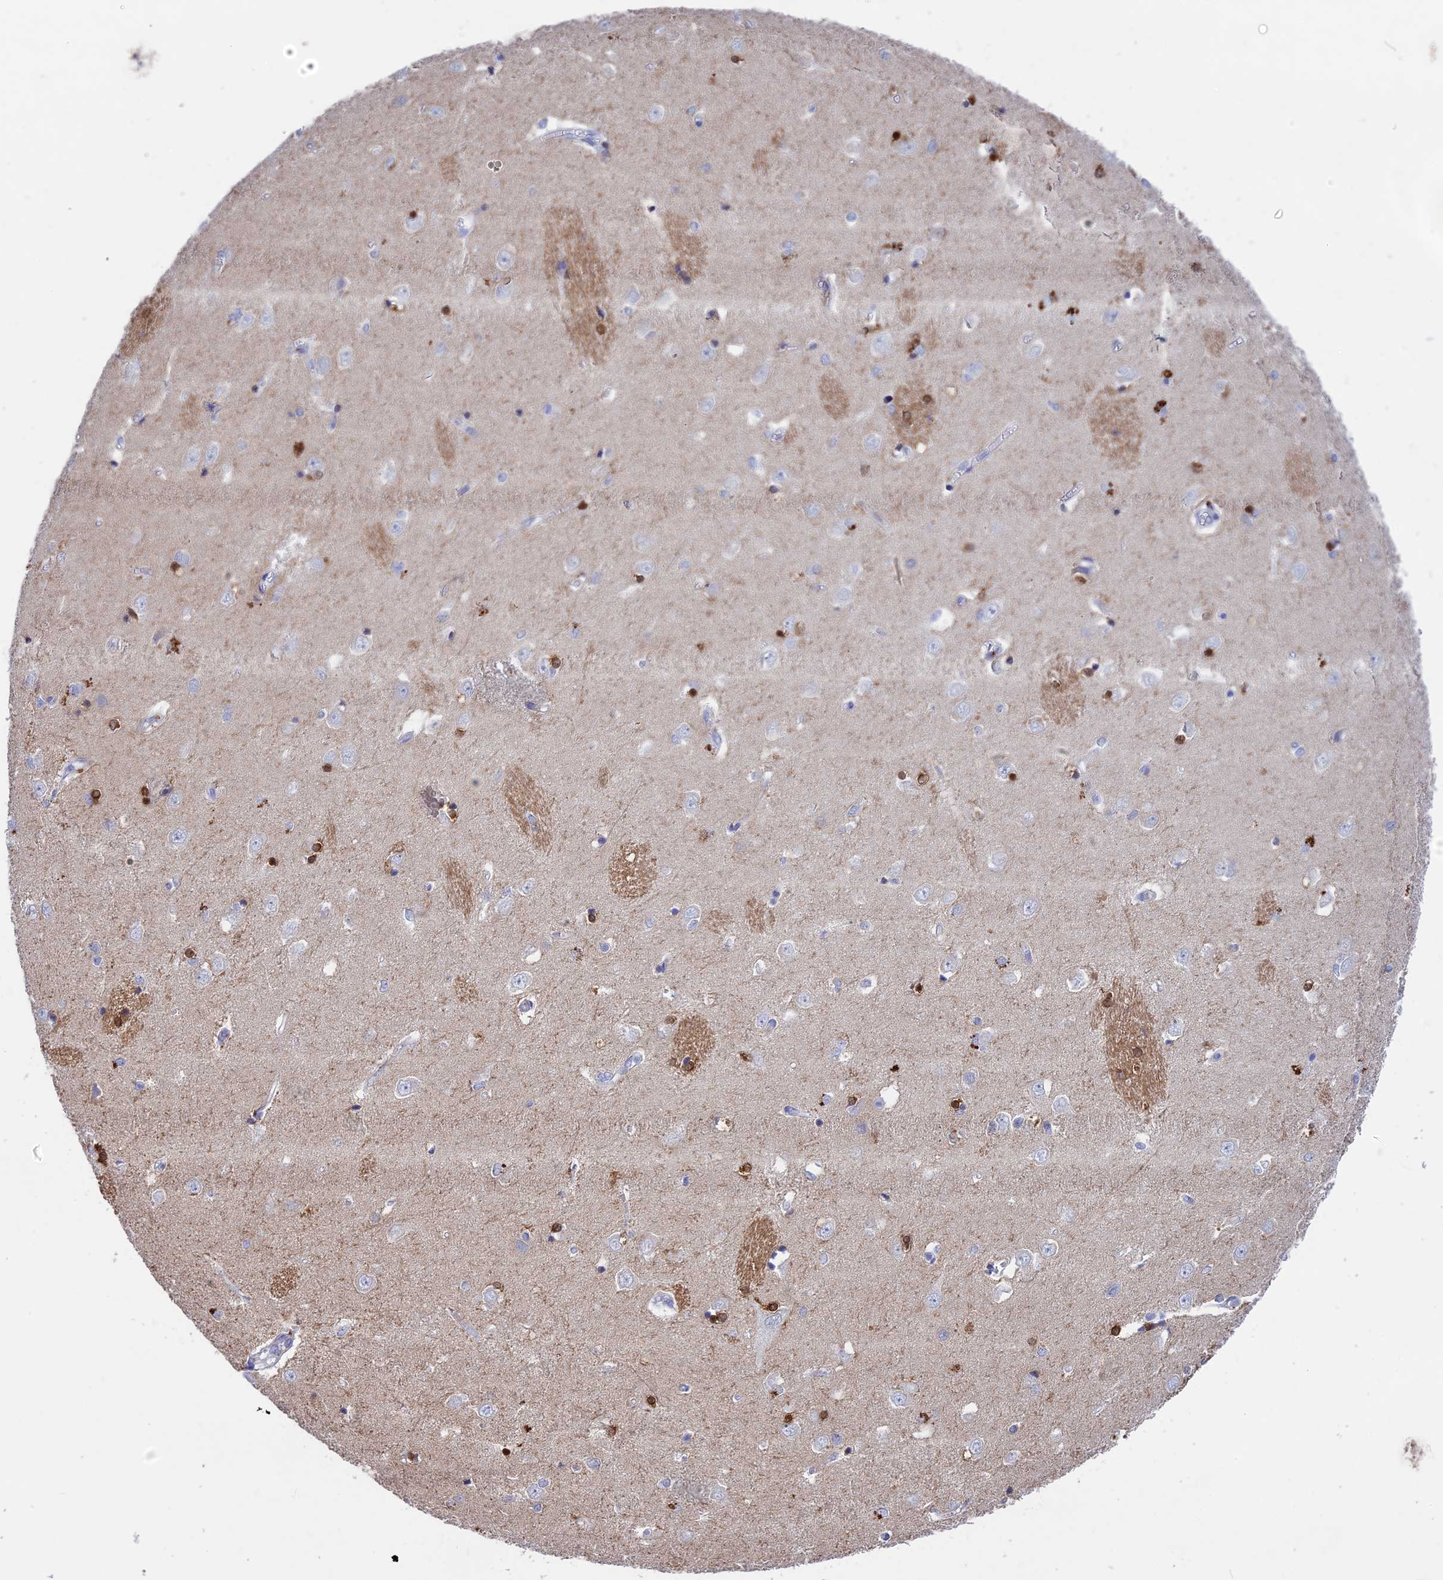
{"staining": {"intensity": "strong", "quantity": "25%-75%", "location": "cytoplasmic/membranous,nuclear"}, "tissue": "caudate", "cell_type": "Glial cells", "image_type": "normal", "snomed": [{"axis": "morphology", "description": "Normal tissue, NOS"}, {"axis": "topography", "description": "Lateral ventricle wall"}], "caption": "Strong cytoplasmic/membranous,nuclear protein expression is present in approximately 25%-75% of glial cells in caudate. The protein of interest is stained brown, and the nuclei are stained in blue (DAB IHC with brightfield microscopy, high magnification).", "gene": "BTBD19", "patient": {"sex": "male", "age": 37}}